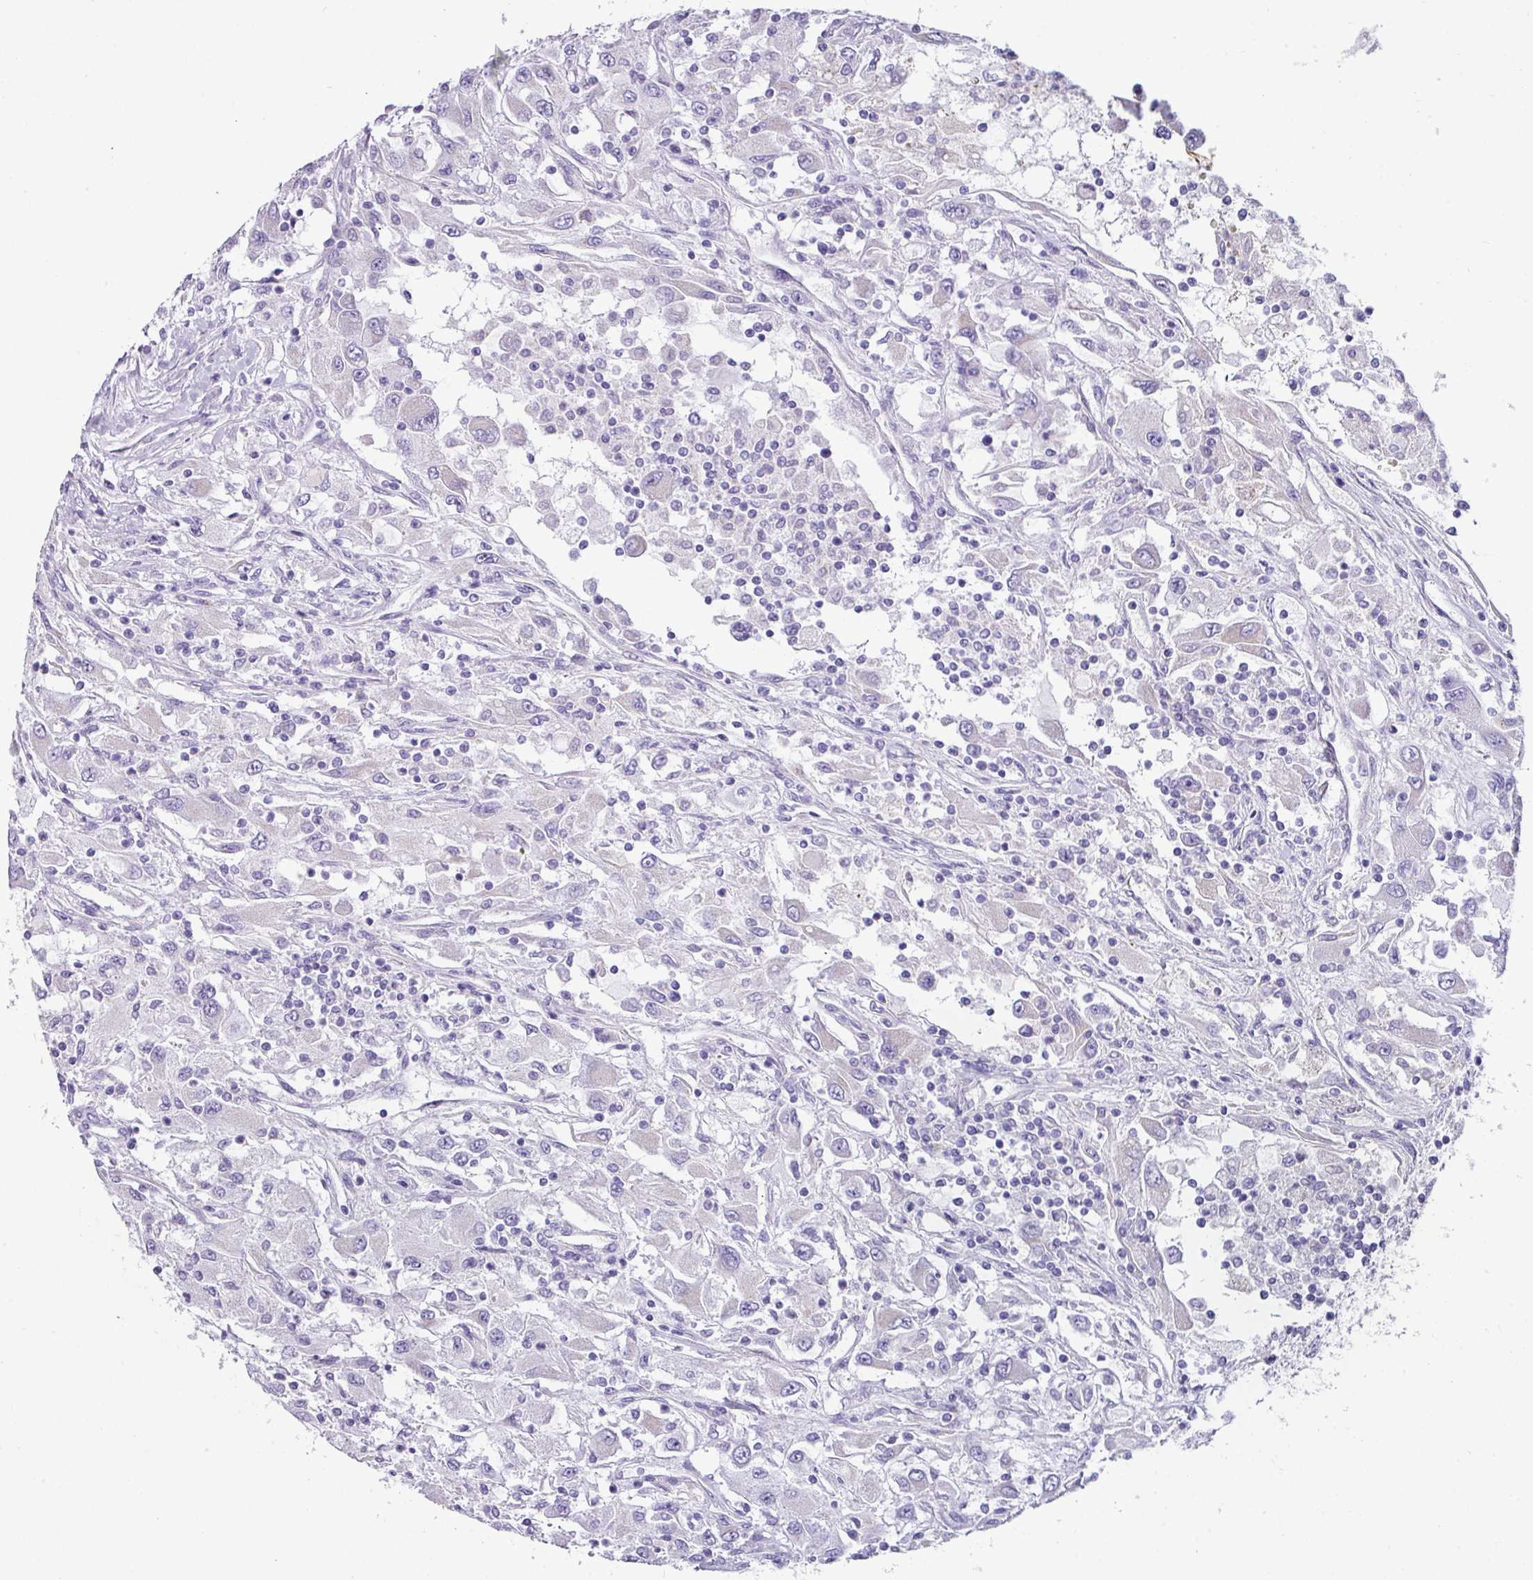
{"staining": {"intensity": "negative", "quantity": "none", "location": "none"}, "tissue": "renal cancer", "cell_type": "Tumor cells", "image_type": "cancer", "snomed": [{"axis": "morphology", "description": "Adenocarcinoma, NOS"}, {"axis": "topography", "description": "Kidney"}], "caption": "An immunohistochemistry photomicrograph of renal cancer (adenocarcinoma) is shown. There is no staining in tumor cells of renal cancer (adenocarcinoma).", "gene": "NCCRP1", "patient": {"sex": "female", "age": 67}}